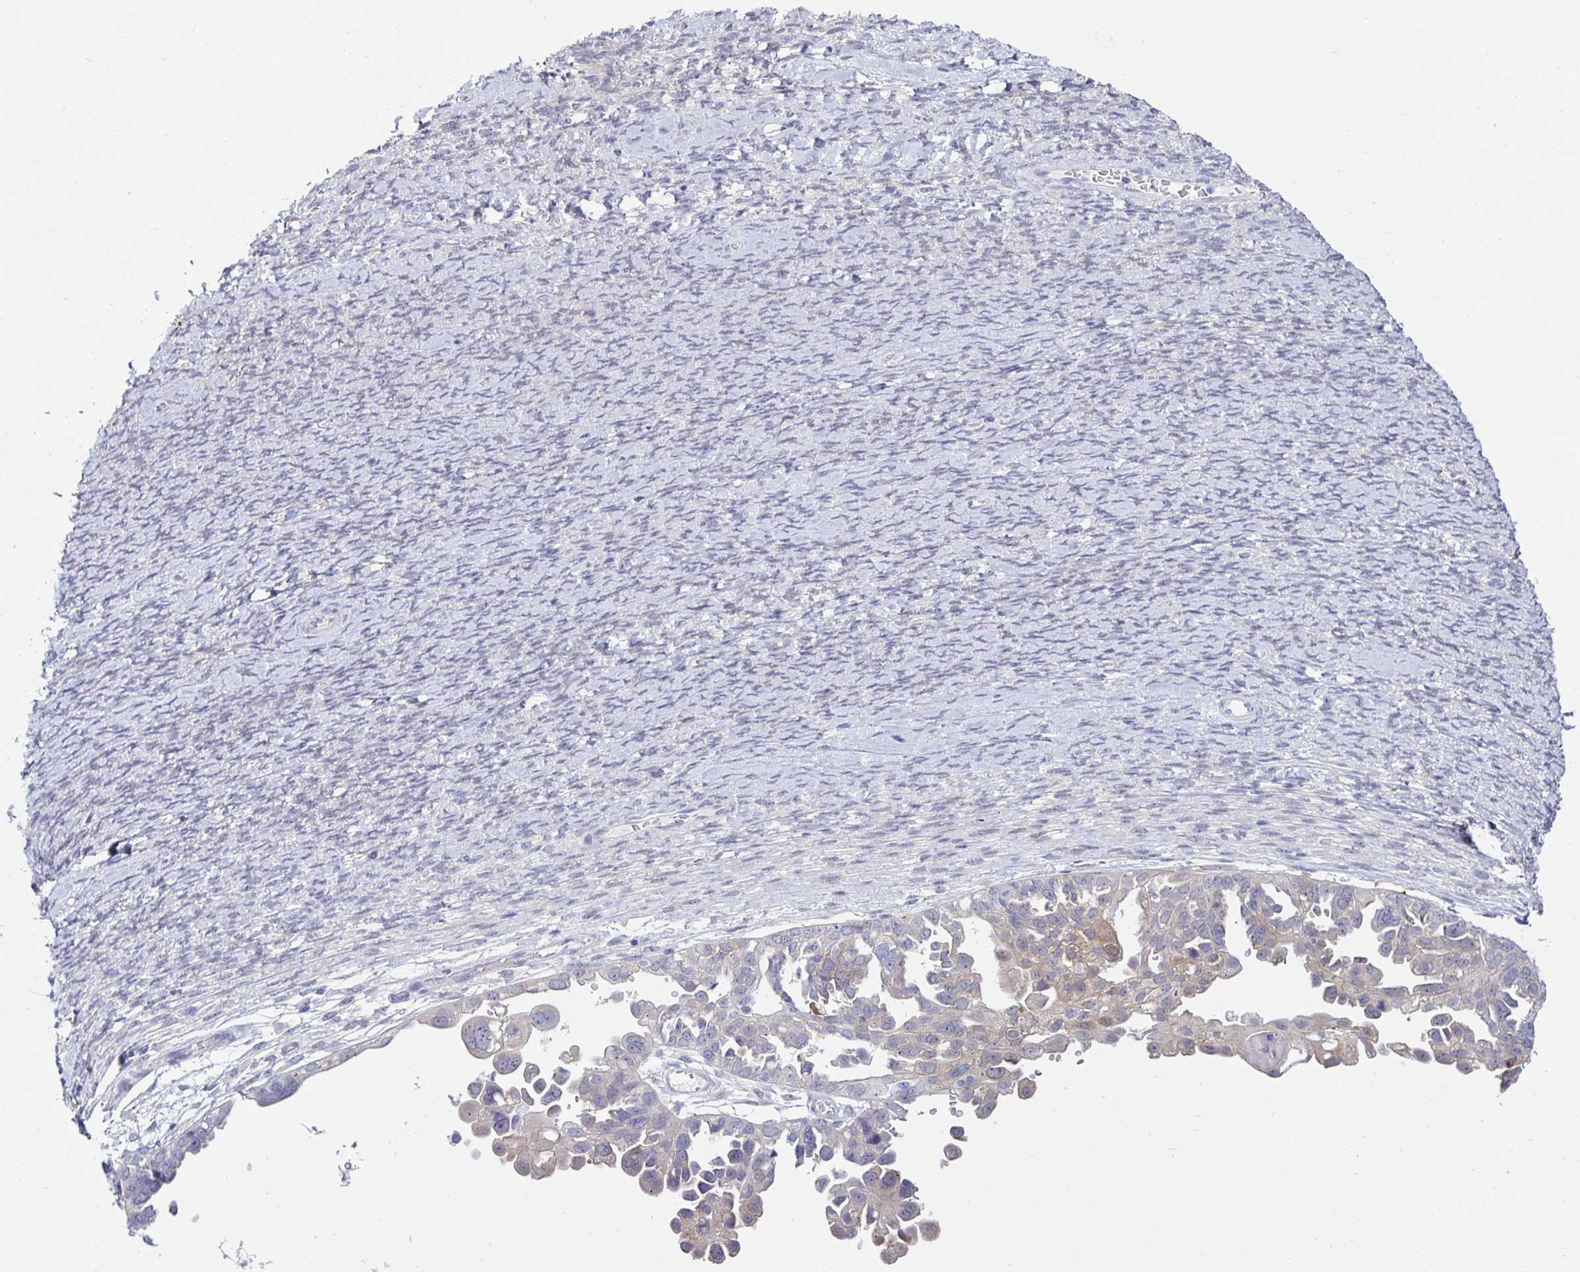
{"staining": {"intensity": "negative", "quantity": "none", "location": "none"}, "tissue": "ovarian cancer", "cell_type": "Tumor cells", "image_type": "cancer", "snomed": [{"axis": "morphology", "description": "Cystadenocarcinoma, serous, NOS"}, {"axis": "topography", "description": "Ovary"}], "caption": "High power microscopy histopathology image of an immunohistochemistry (IHC) image of serous cystadenocarcinoma (ovarian), revealing no significant positivity in tumor cells.", "gene": "MON2", "patient": {"sex": "female", "age": 53}}